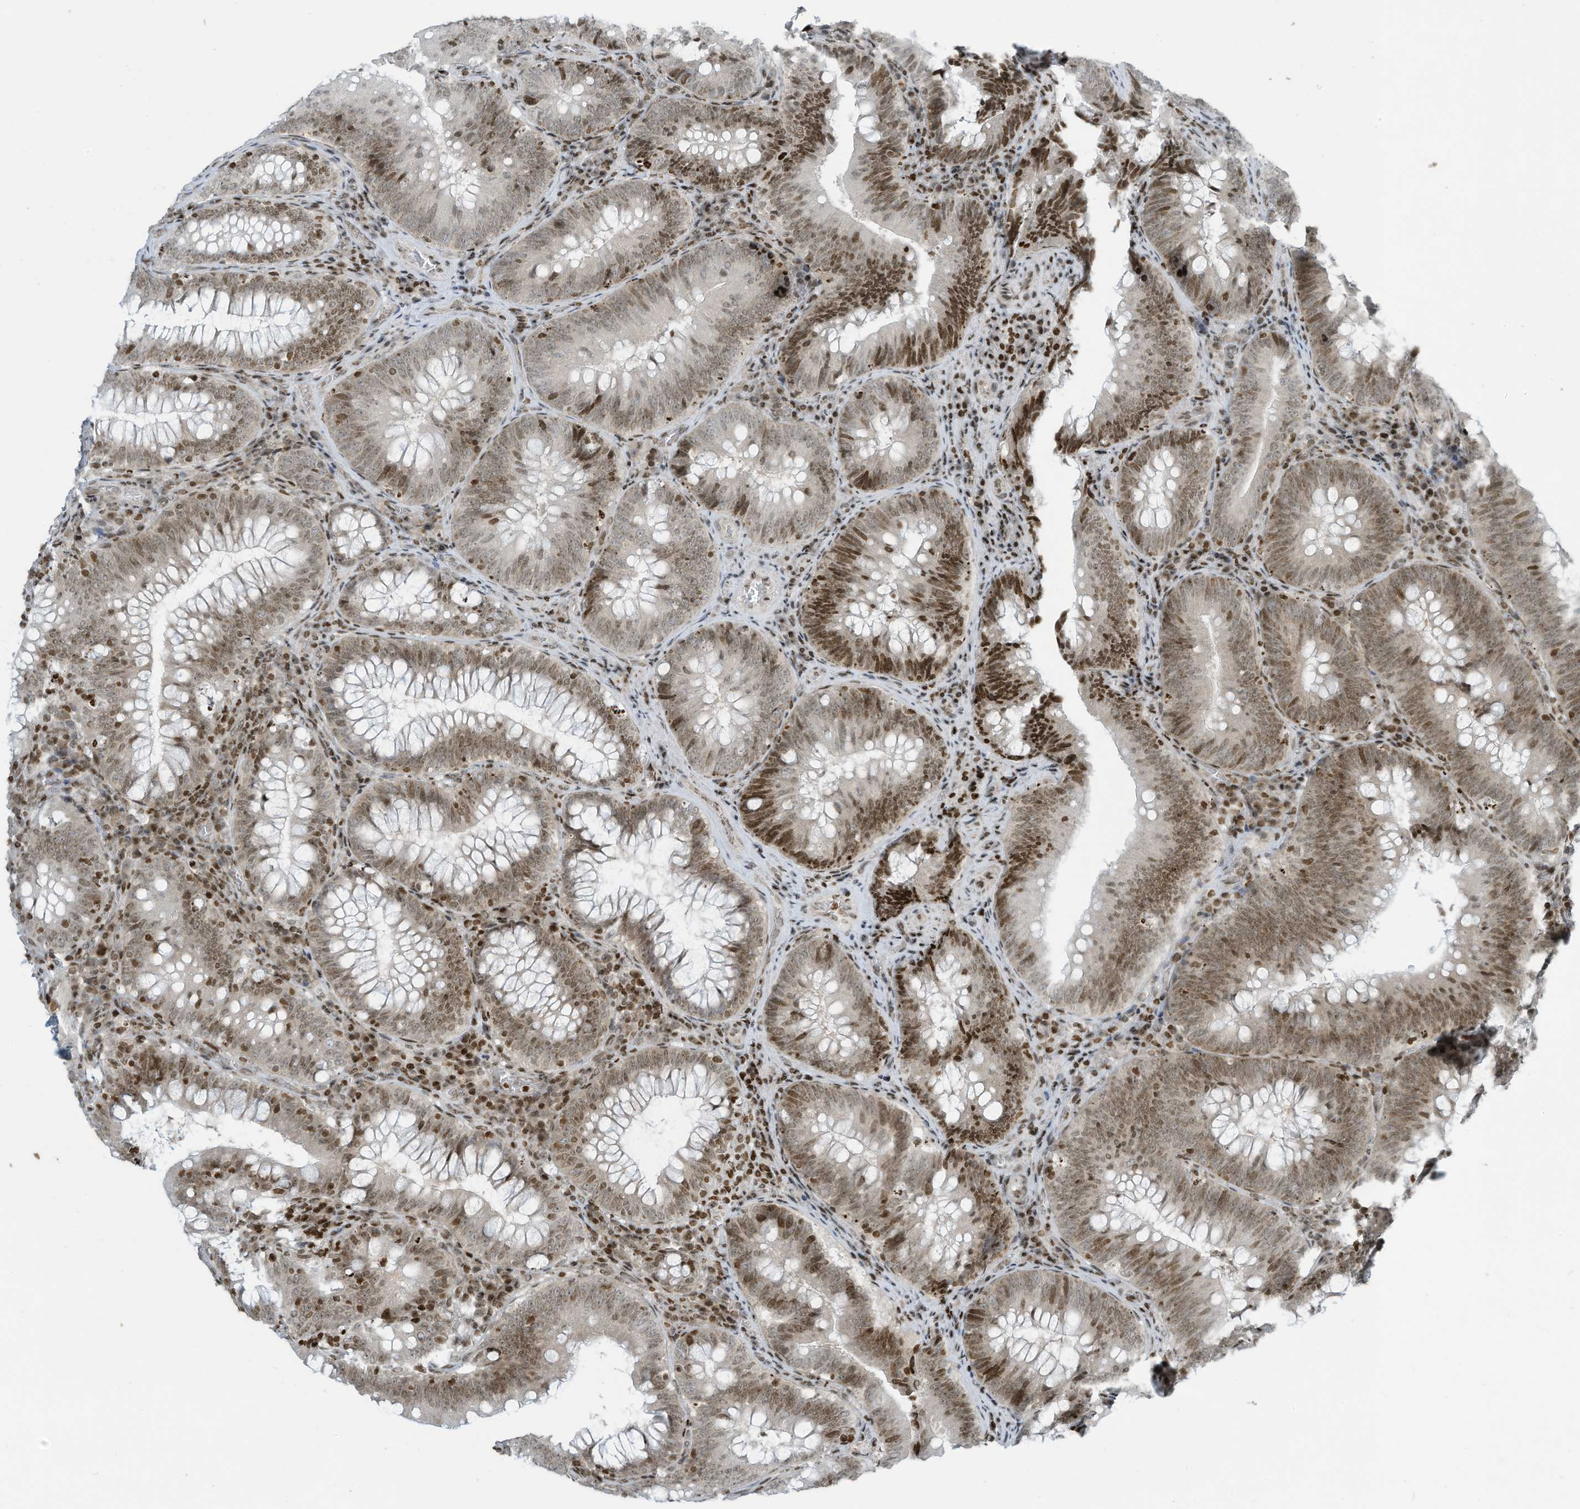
{"staining": {"intensity": "moderate", "quantity": ">75%", "location": "nuclear"}, "tissue": "colorectal cancer", "cell_type": "Tumor cells", "image_type": "cancer", "snomed": [{"axis": "morphology", "description": "Normal tissue, NOS"}, {"axis": "topography", "description": "Colon"}], "caption": "Immunohistochemical staining of human colorectal cancer displays medium levels of moderate nuclear protein staining in approximately >75% of tumor cells.", "gene": "ADI1", "patient": {"sex": "female", "age": 82}}